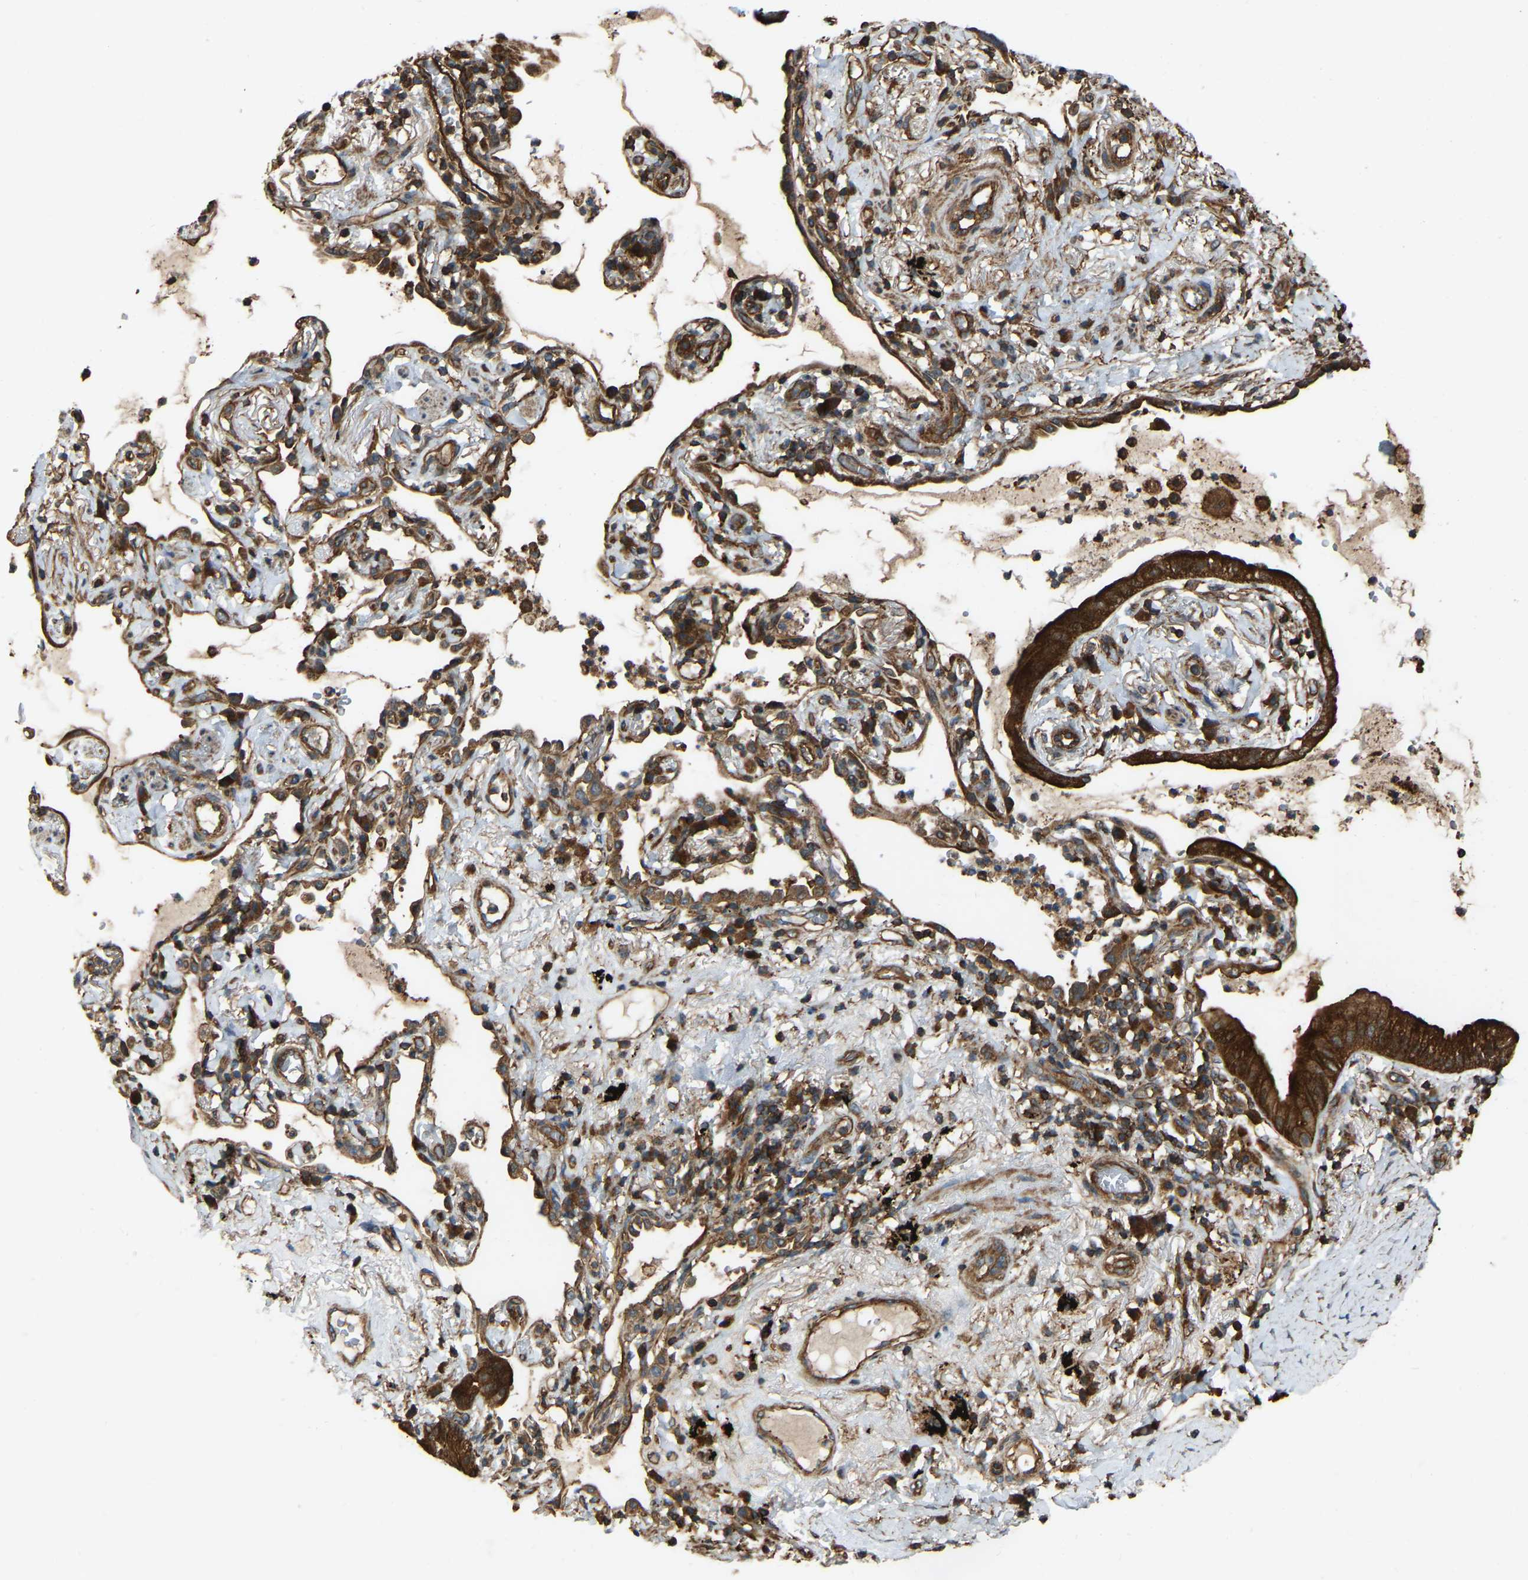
{"staining": {"intensity": "strong", "quantity": ">75%", "location": "cytoplasmic/membranous"}, "tissue": "lung cancer", "cell_type": "Tumor cells", "image_type": "cancer", "snomed": [{"axis": "morphology", "description": "Normal tissue, NOS"}, {"axis": "morphology", "description": "Adenocarcinoma, NOS"}, {"axis": "topography", "description": "Bronchus"}, {"axis": "topography", "description": "Lung"}], "caption": "High-magnification brightfield microscopy of lung cancer (adenocarcinoma) stained with DAB (brown) and counterstained with hematoxylin (blue). tumor cells exhibit strong cytoplasmic/membranous staining is present in about>75% of cells.", "gene": "SAMD9L", "patient": {"sex": "female", "age": 70}}